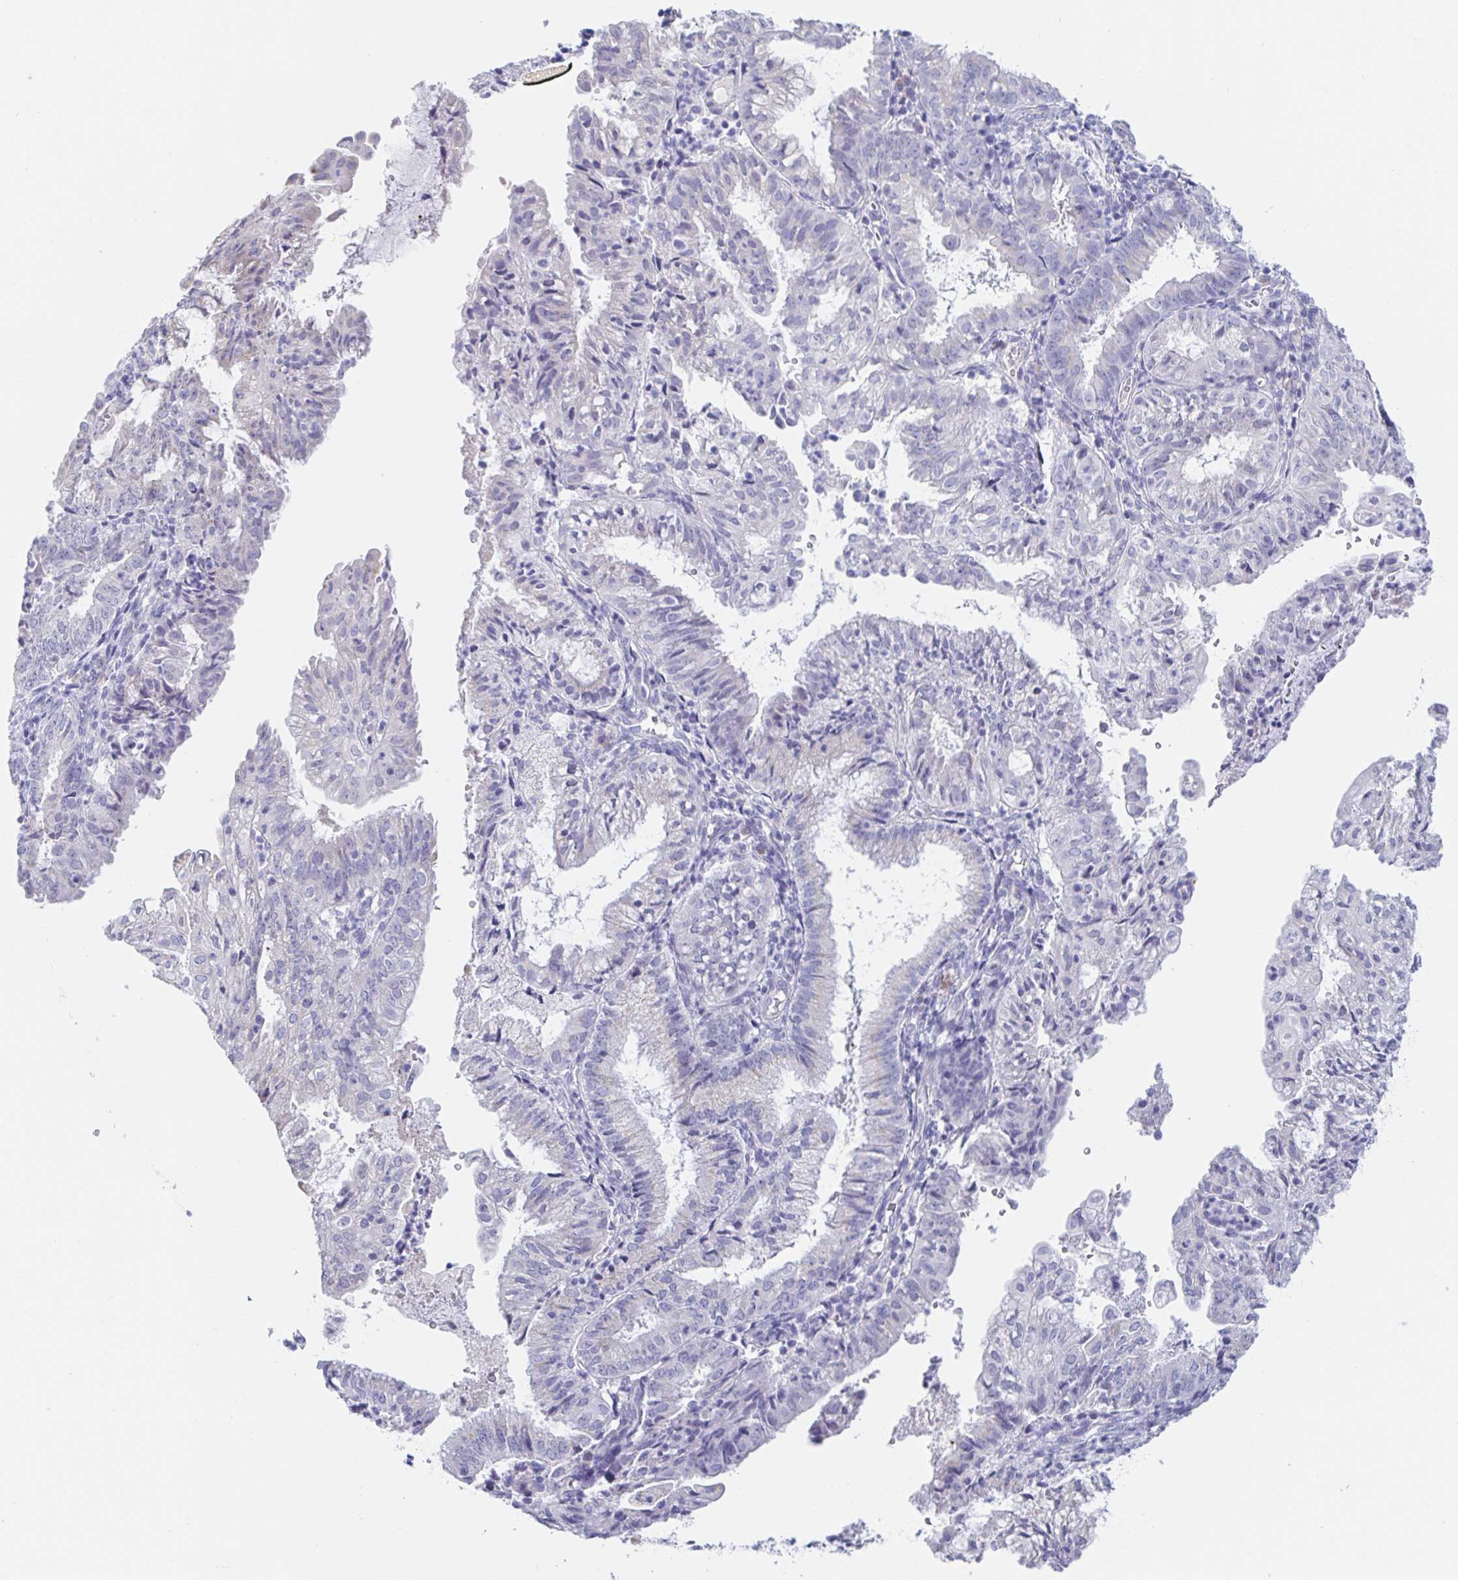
{"staining": {"intensity": "negative", "quantity": "none", "location": "none"}, "tissue": "endometrial cancer", "cell_type": "Tumor cells", "image_type": "cancer", "snomed": [{"axis": "morphology", "description": "Adenocarcinoma, NOS"}, {"axis": "topography", "description": "Endometrium"}], "caption": "DAB immunohistochemical staining of human endometrial adenocarcinoma displays no significant expression in tumor cells. (Brightfield microscopy of DAB immunohistochemistry (IHC) at high magnification).", "gene": "SIAH3", "patient": {"sex": "female", "age": 55}}